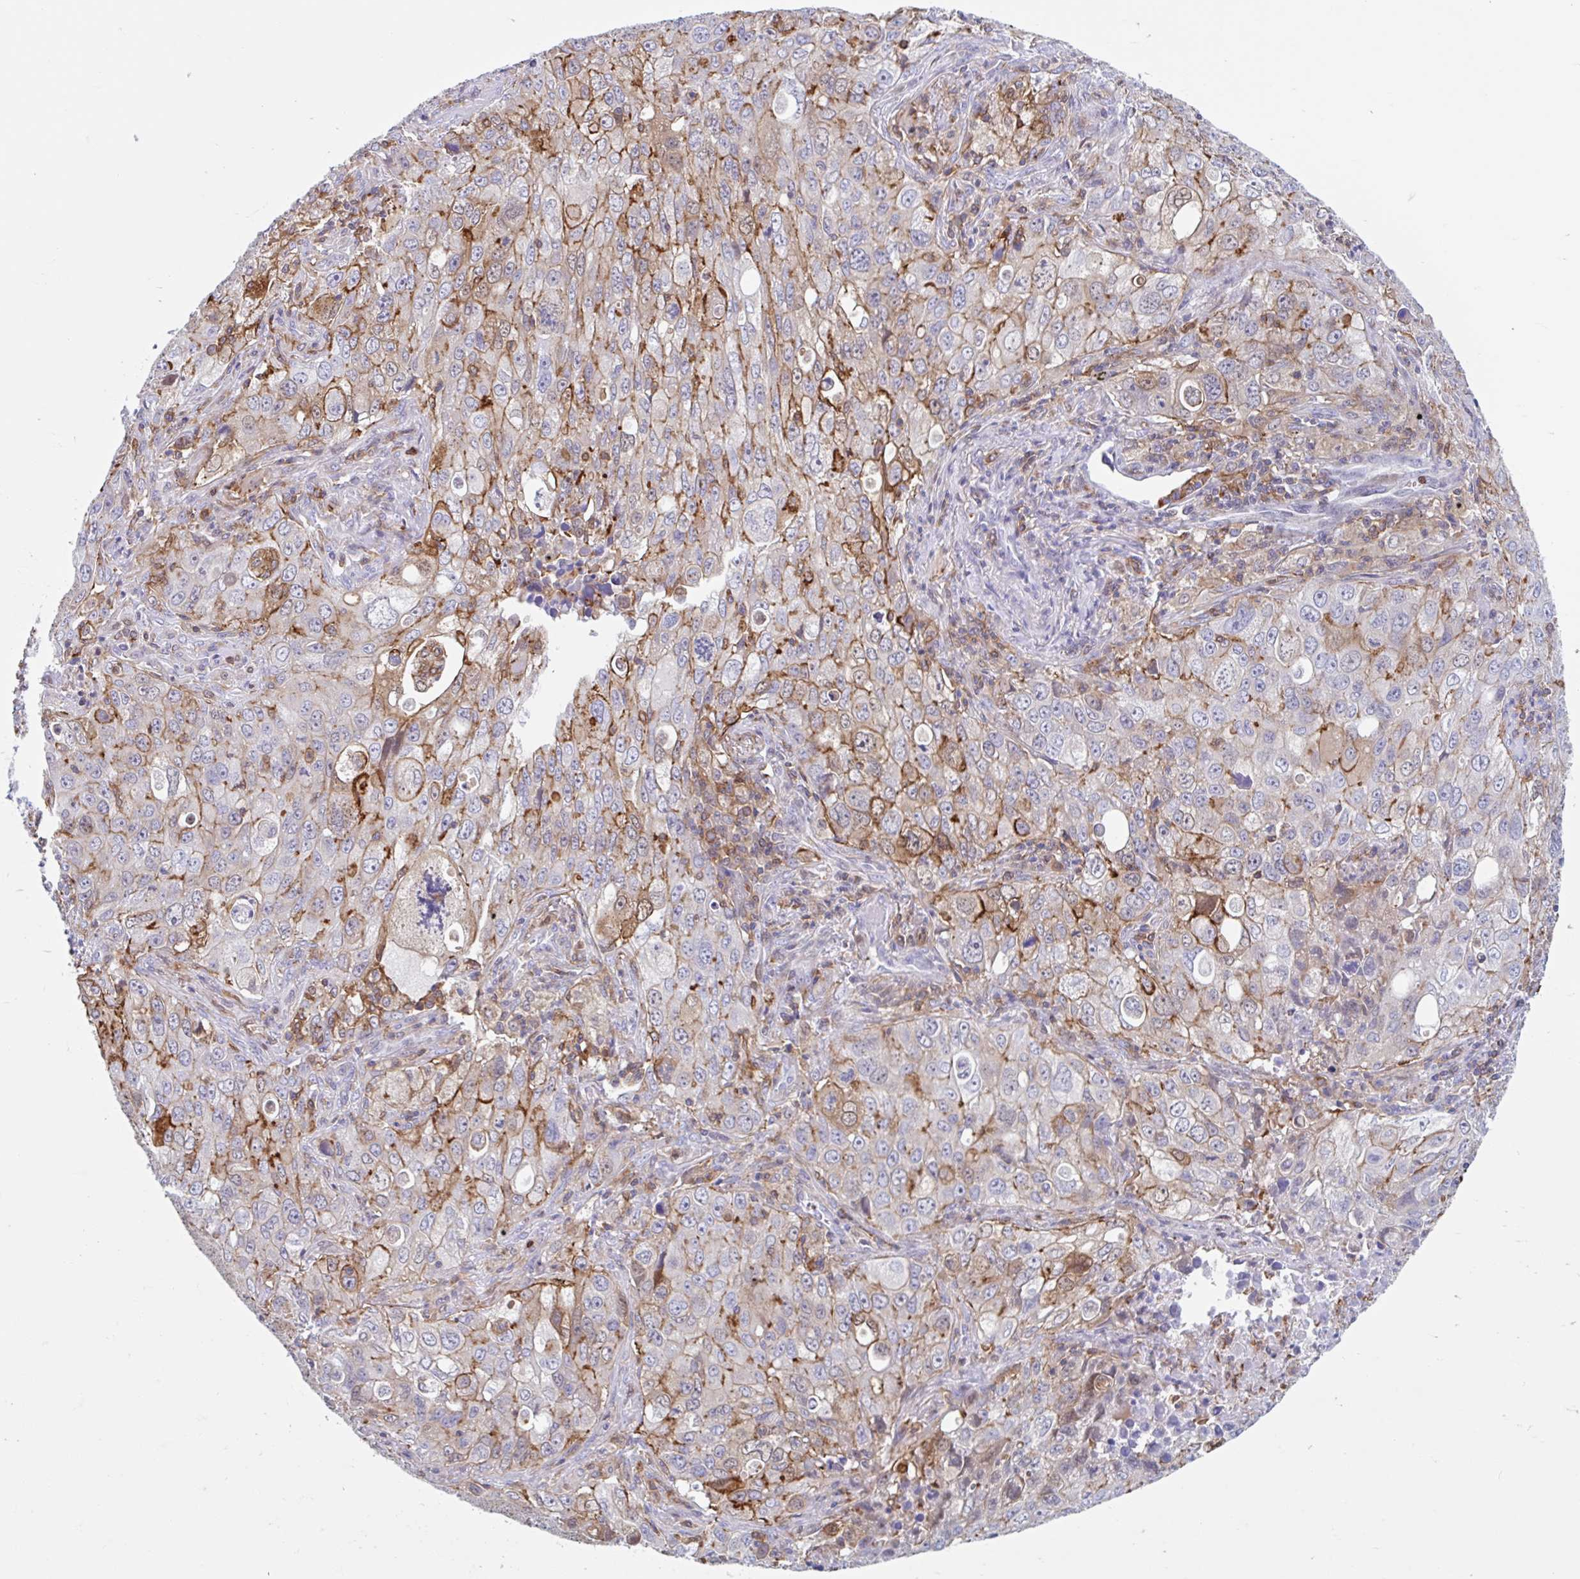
{"staining": {"intensity": "moderate", "quantity": "25%-75%", "location": "cytoplasmic/membranous"}, "tissue": "lung cancer", "cell_type": "Tumor cells", "image_type": "cancer", "snomed": [{"axis": "morphology", "description": "Adenocarcinoma, NOS"}, {"axis": "morphology", "description": "Adenocarcinoma, metastatic, NOS"}, {"axis": "topography", "description": "Lymph node"}, {"axis": "topography", "description": "Lung"}], "caption": "Human lung cancer stained for a protein (brown) displays moderate cytoplasmic/membranous positive expression in about 25%-75% of tumor cells.", "gene": "EFHD1", "patient": {"sex": "female", "age": 42}}